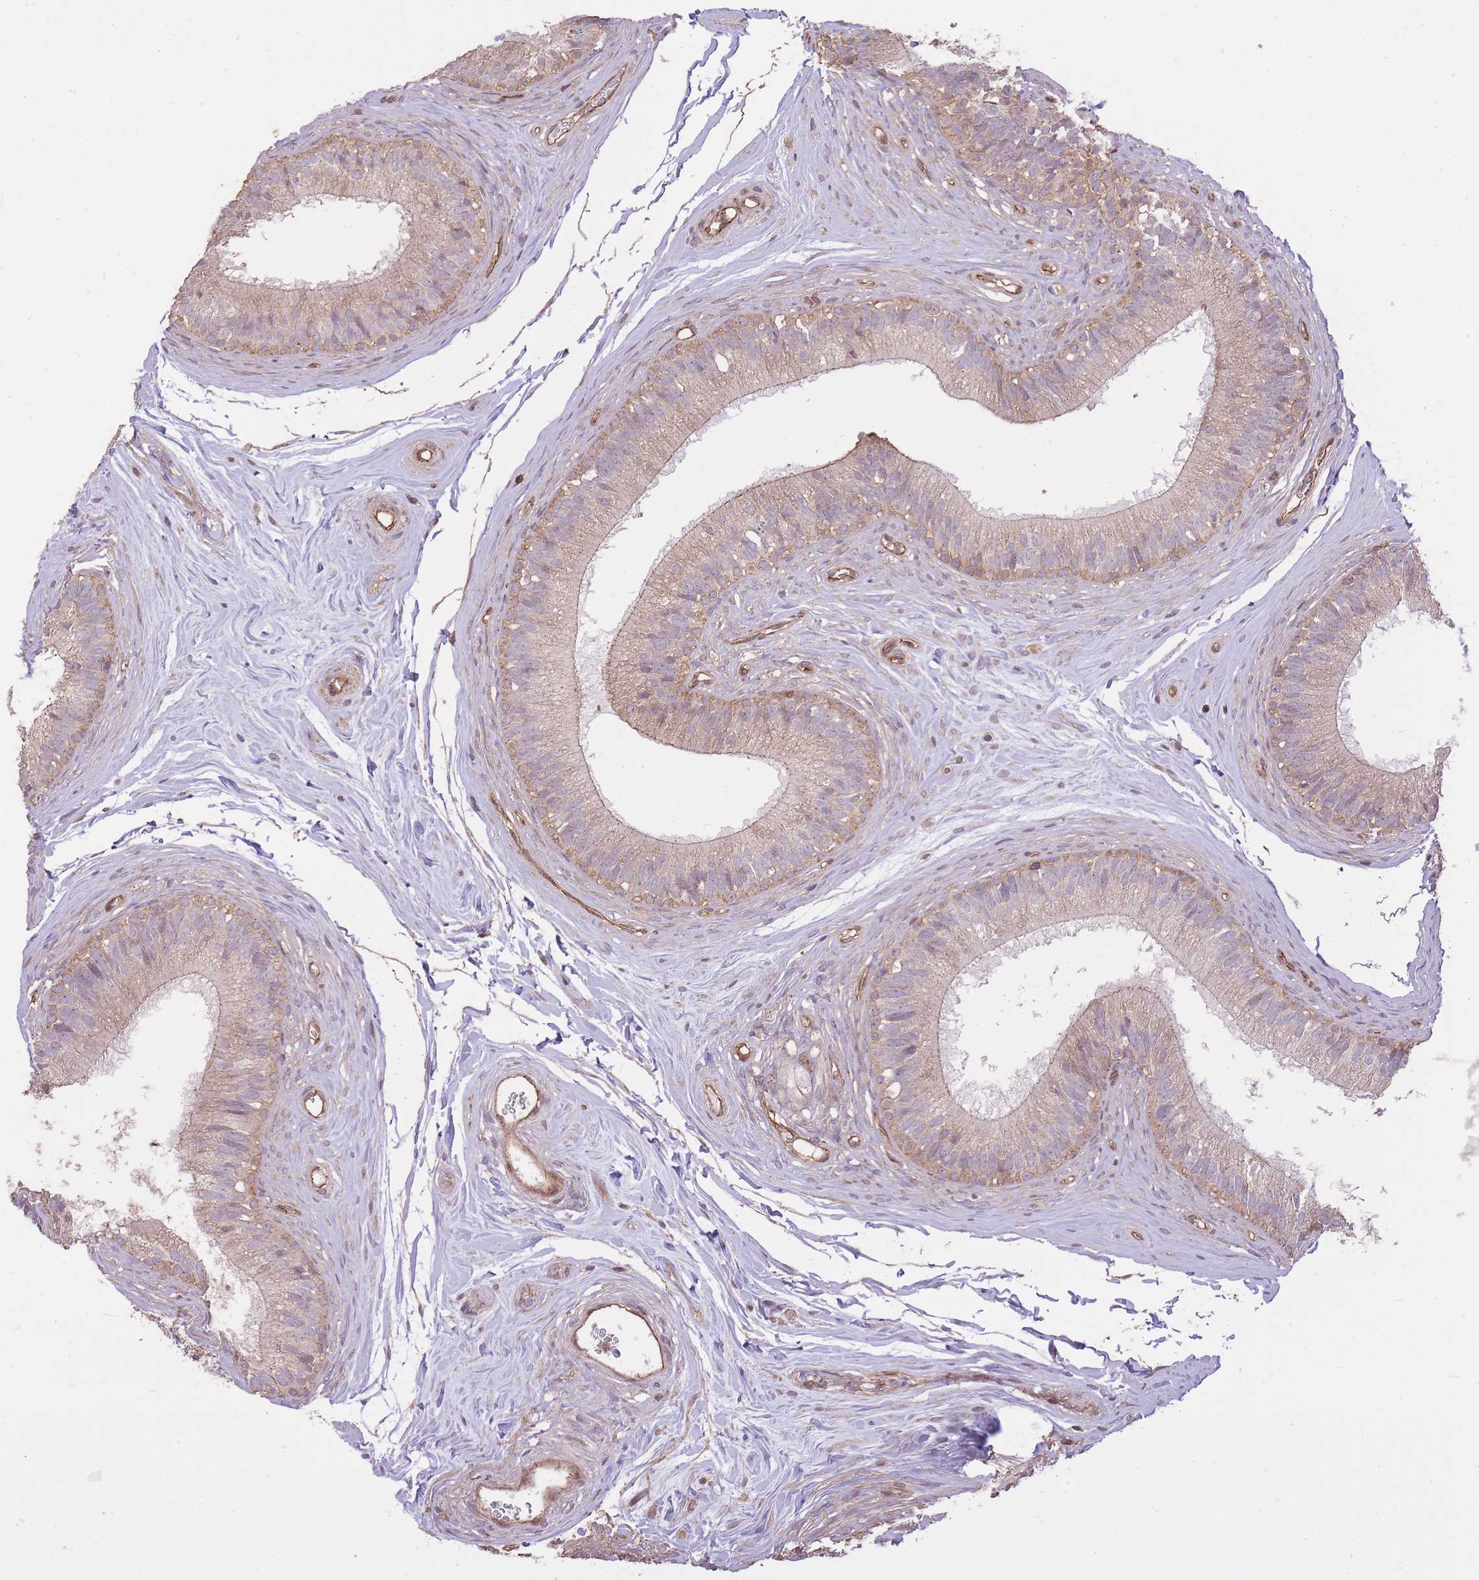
{"staining": {"intensity": "moderate", "quantity": "<25%", "location": "cytoplasmic/membranous"}, "tissue": "epididymis", "cell_type": "Glandular cells", "image_type": "normal", "snomed": [{"axis": "morphology", "description": "Normal tissue, NOS"}, {"axis": "topography", "description": "Epididymis"}], "caption": "Immunohistochemistry (IHC) of normal human epididymis reveals low levels of moderate cytoplasmic/membranous staining in approximately <25% of glandular cells.", "gene": "PLD1", "patient": {"sex": "male", "age": 33}}